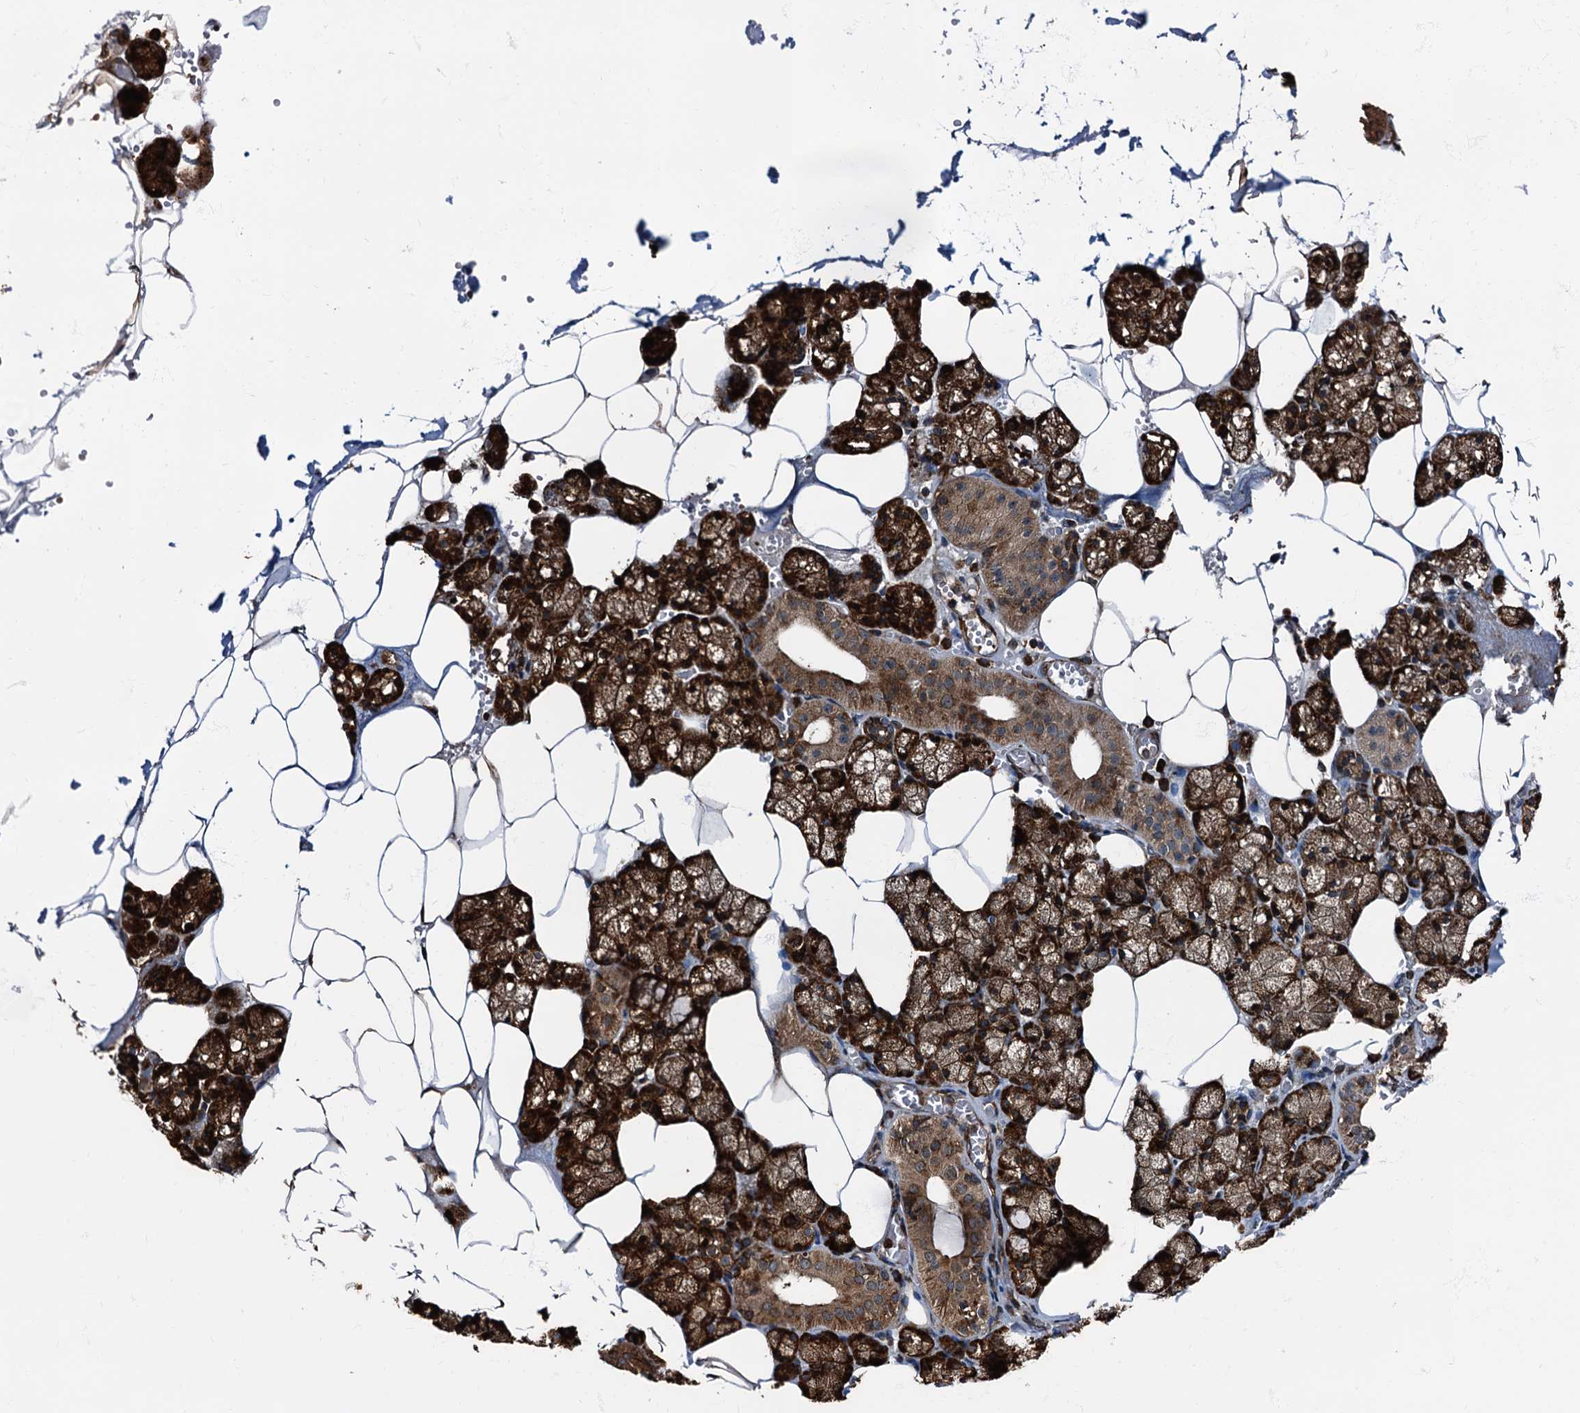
{"staining": {"intensity": "strong", "quantity": ">75%", "location": "cytoplasmic/membranous"}, "tissue": "salivary gland", "cell_type": "Glandular cells", "image_type": "normal", "snomed": [{"axis": "morphology", "description": "Normal tissue, NOS"}, {"axis": "topography", "description": "Salivary gland"}], "caption": "A brown stain shows strong cytoplasmic/membranous positivity of a protein in glandular cells of unremarkable salivary gland. Using DAB (brown) and hematoxylin (blue) stains, captured at high magnification using brightfield microscopy.", "gene": "ATP2C1", "patient": {"sex": "male", "age": 62}}